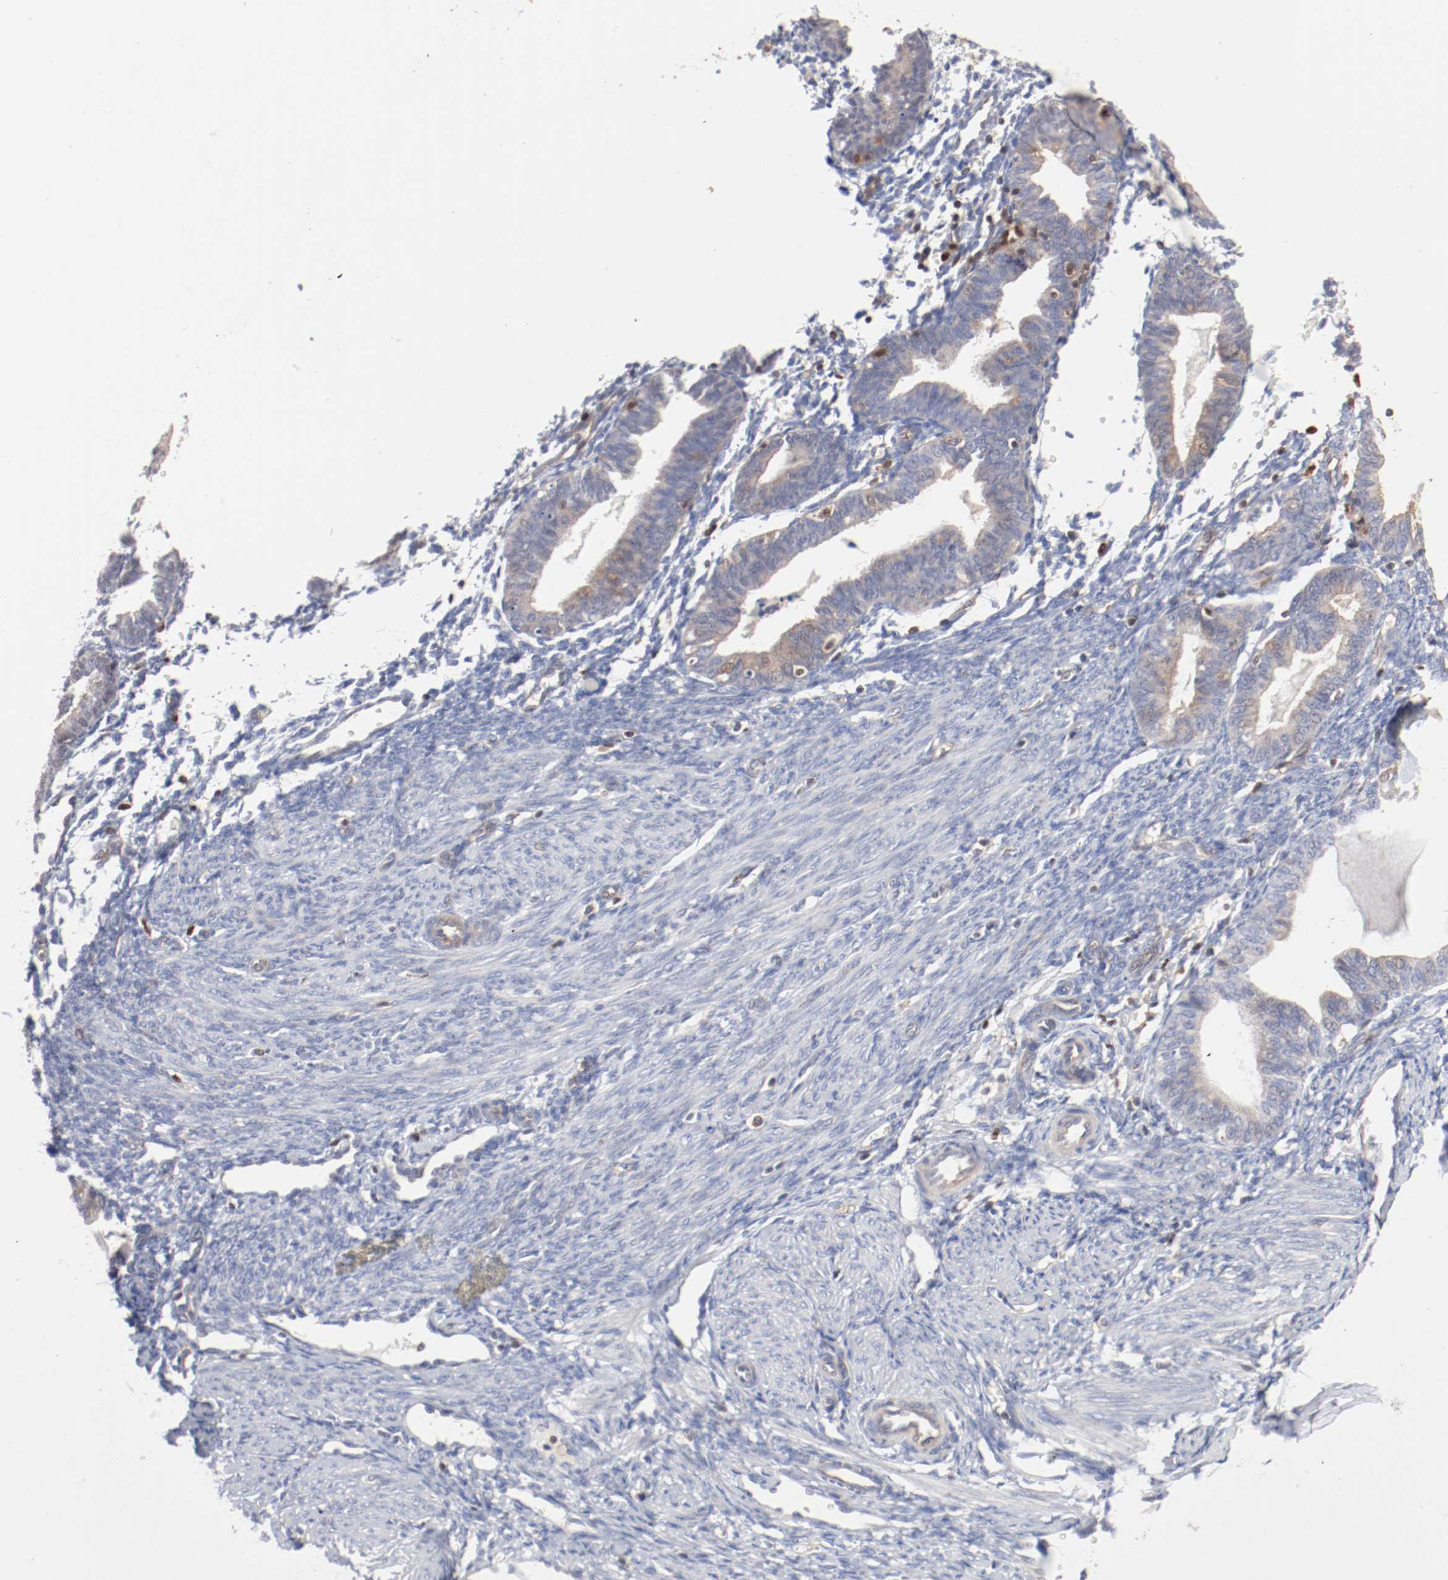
{"staining": {"intensity": "negative", "quantity": "none", "location": "none"}, "tissue": "endometrium", "cell_type": "Cells in endometrial stroma", "image_type": "normal", "snomed": [{"axis": "morphology", "description": "Normal tissue, NOS"}, {"axis": "topography", "description": "Endometrium"}], "caption": "High magnification brightfield microscopy of benign endometrium stained with DAB (3,3'-diaminobenzidine) (brown) and counterstained with hematoxylin (blue): cells in endometrial stroma show no significant staining.", "gene": "ARHGEF6", "patient": {"sex": "female", "age": 61}}